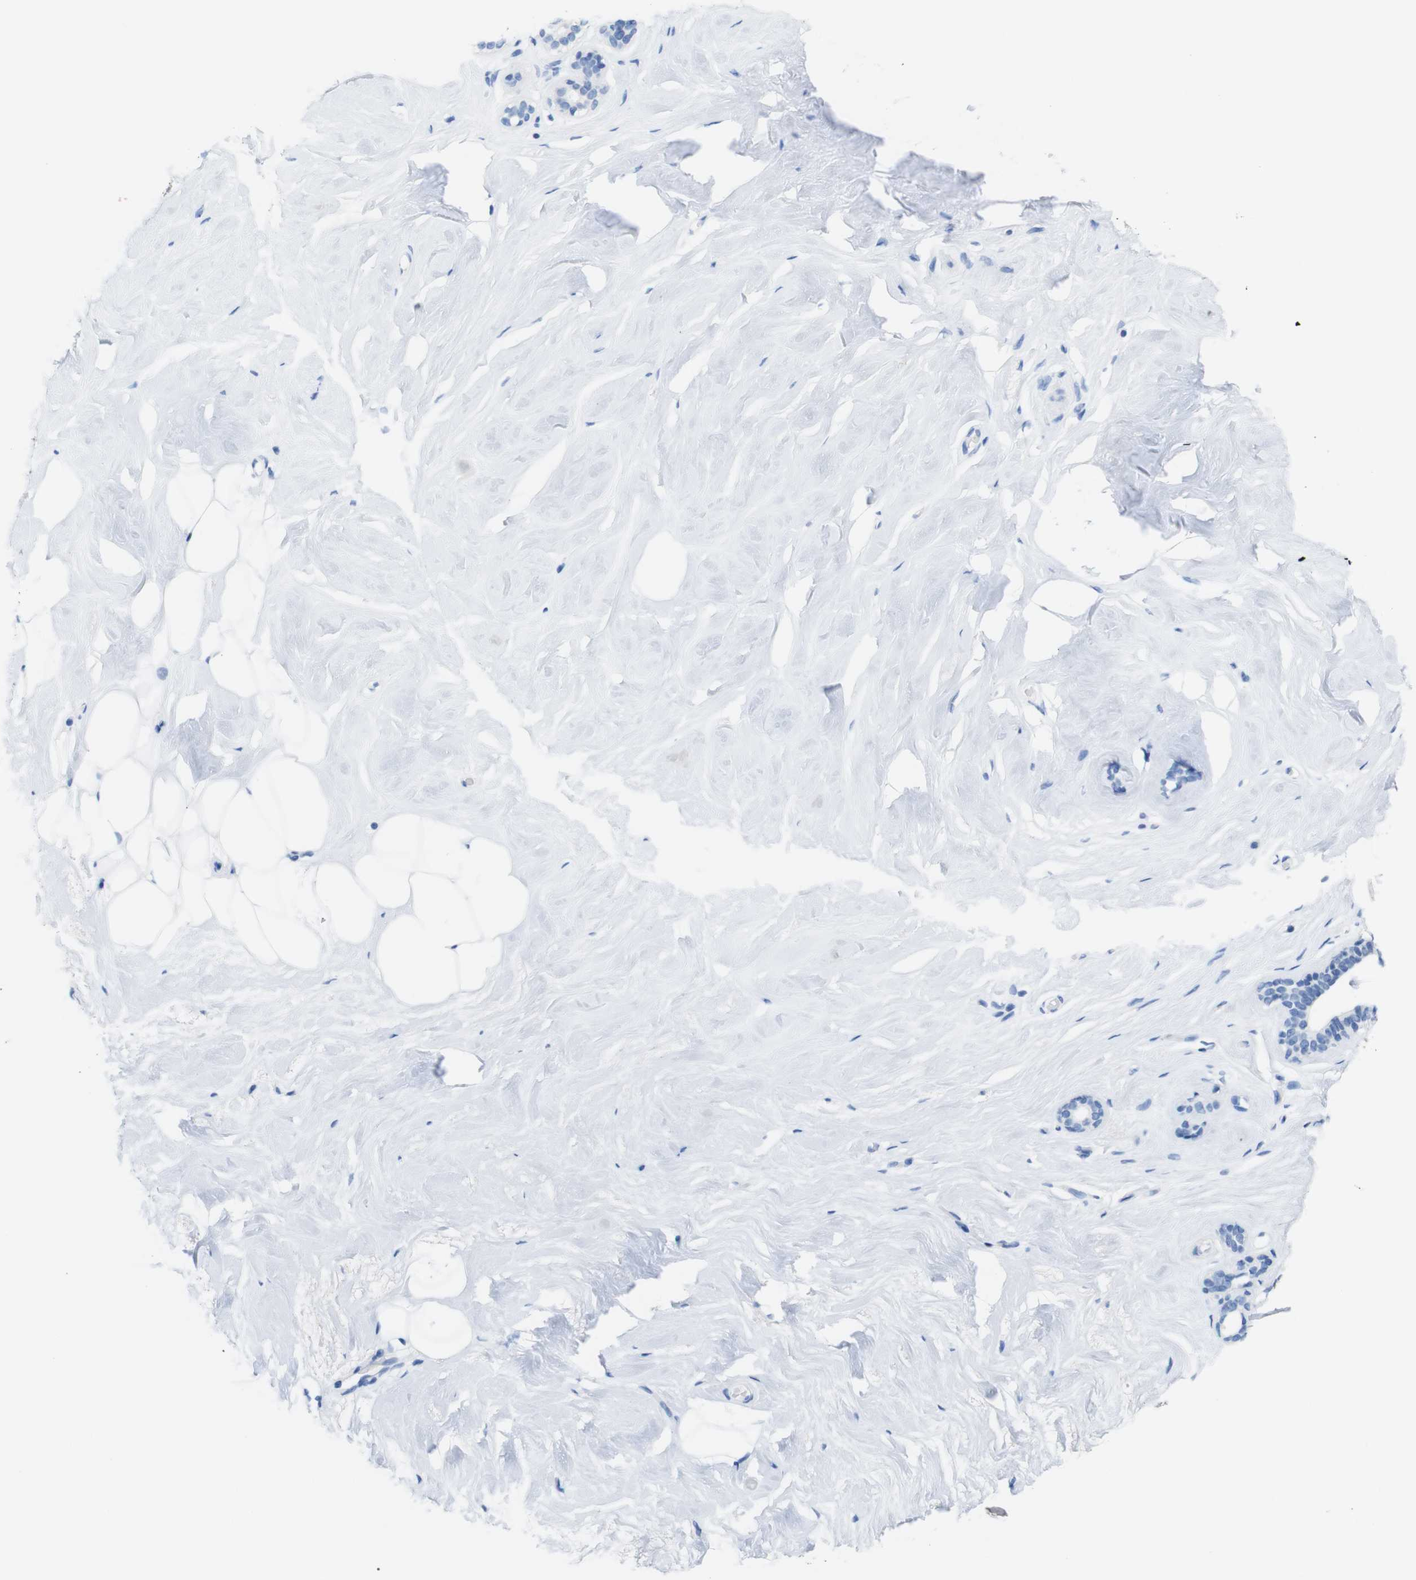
{"staining": {"intensity": "negative", "quantity": "none", "location": "none"}, "tissue": "breast", "cell_type": "Adipocytes", "image_type": "normal", "snomed": [{"axis": "morphology", "description": "Normal tissue, NOS"}, {"axis": "topography", "description": "Breast"}], "caption": "Adipocytes are negative for brown protein staining in normal breast. Nuclei are stained in blue.", "gene": "LAG3", "patient": {"sex": "female", "age": 75}}